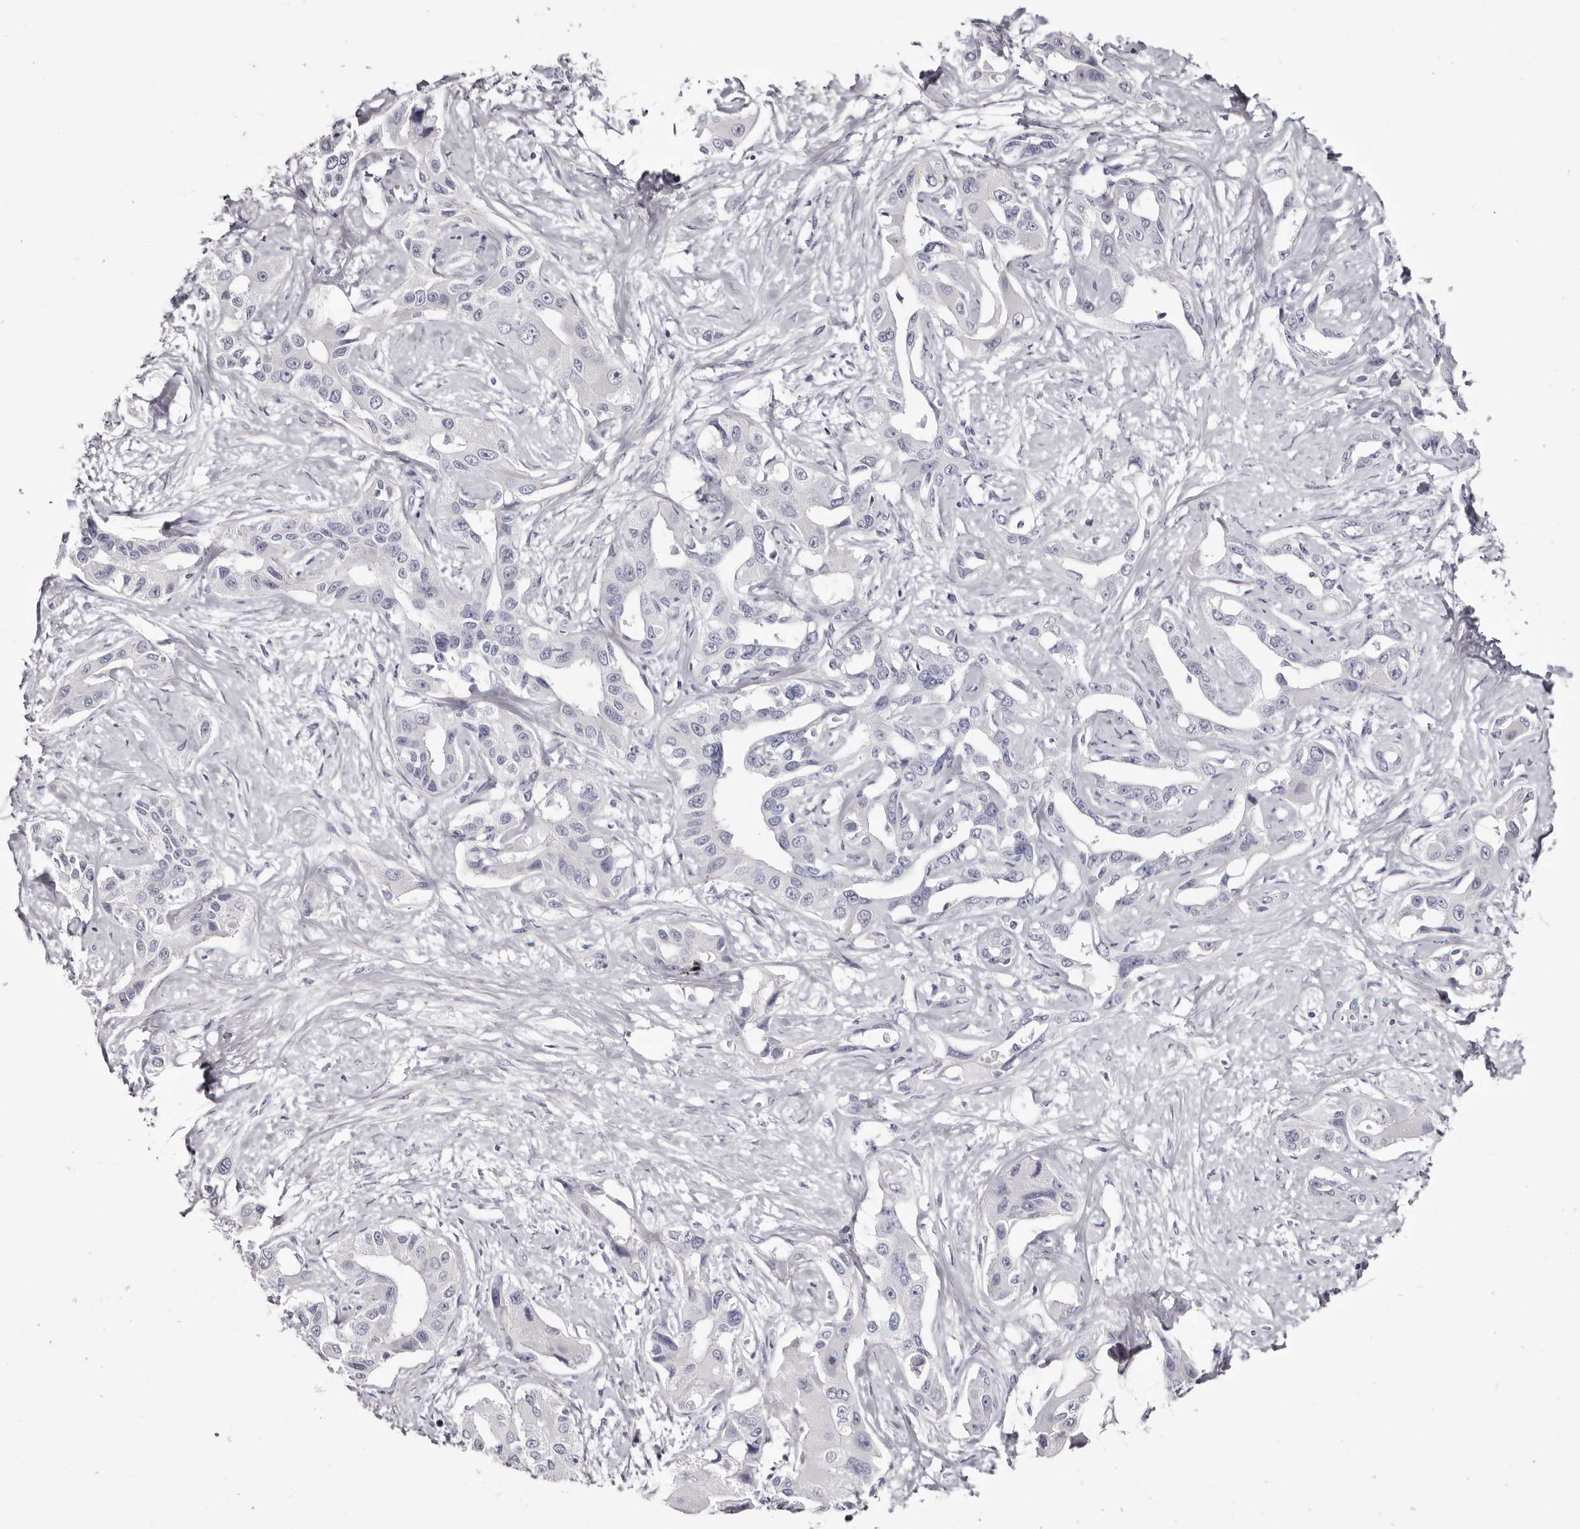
{"staining": {"intensity": "negative", "quantity": "none", "location": "none"}, "tissue": "liver cancer", "cell_type": "Tumor cells", "image_type": "cancer", "snomed": [{"axis": "morphology", "description": "Cholangiocarcinoma"}, {"axis": "topography", "description": "Liver"}], "caption": "Immunohistochemical staining of liver cancer (cholangiocarcinoma) exhibits no significant staining in tumor cells.", "gene": "CA6", "patient": {"sex": "male", "age": 59}}